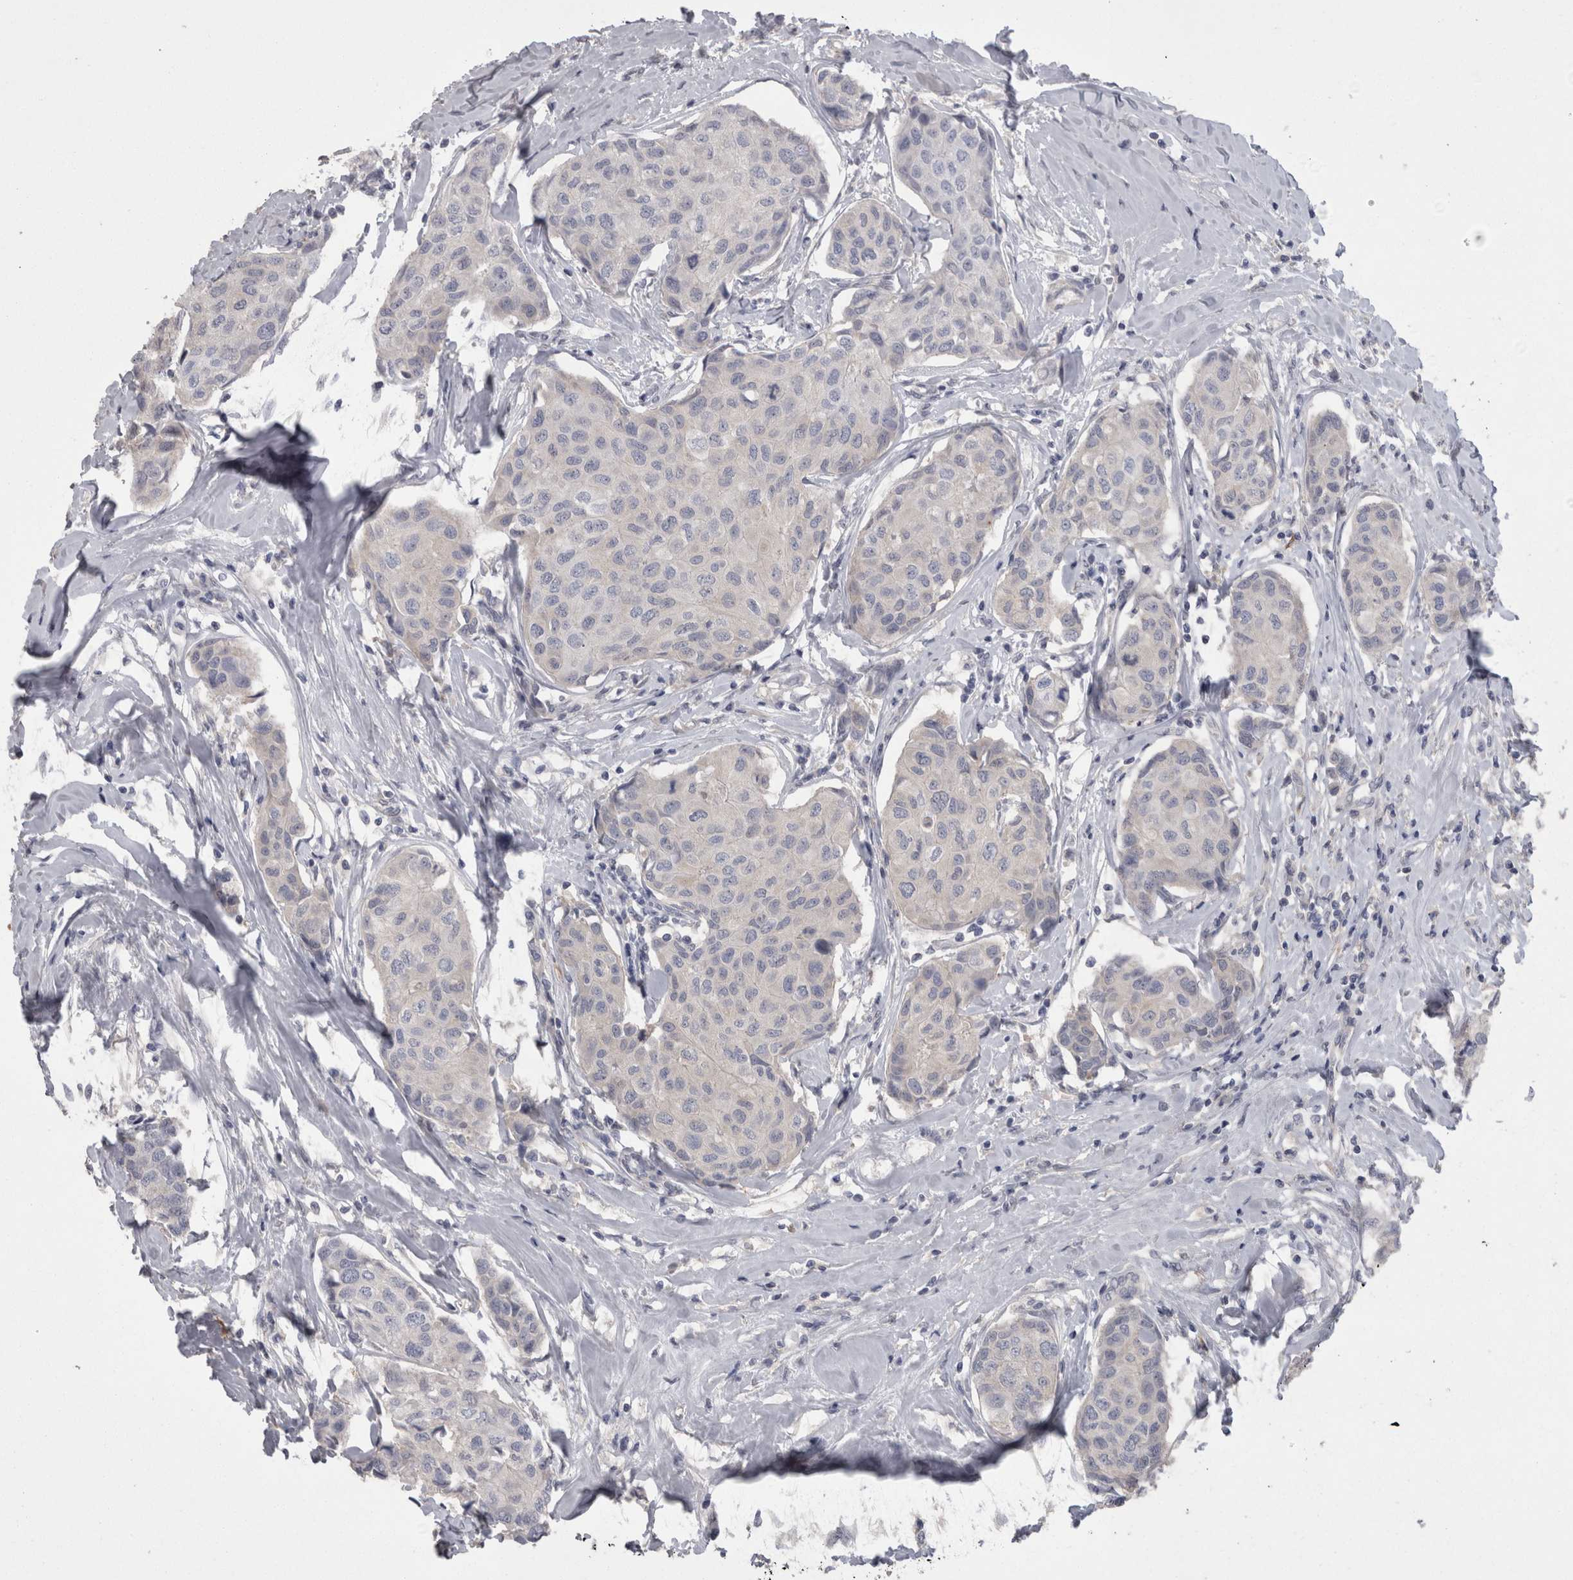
{"staining": {"intensity": "negative", "quantity": "none", "location": "none"}, "tissue": "breast cancer", "cell_type": "Tumor cells", "image_type": "cancer", "snomed": [{"axis": "morphology", "description": "Duct carcinoma"}, {"axis": "topography", "description": "Breast"}], "caption": "DAB (3,3'-diaminobenzidine) immunohistochemical staining of human breast cancer exhibits no significant staining in tumor cells. Nuclei are stained in blue.", "gene": "CAMK2D", "patient": {"sex": "female", "age": 80}}